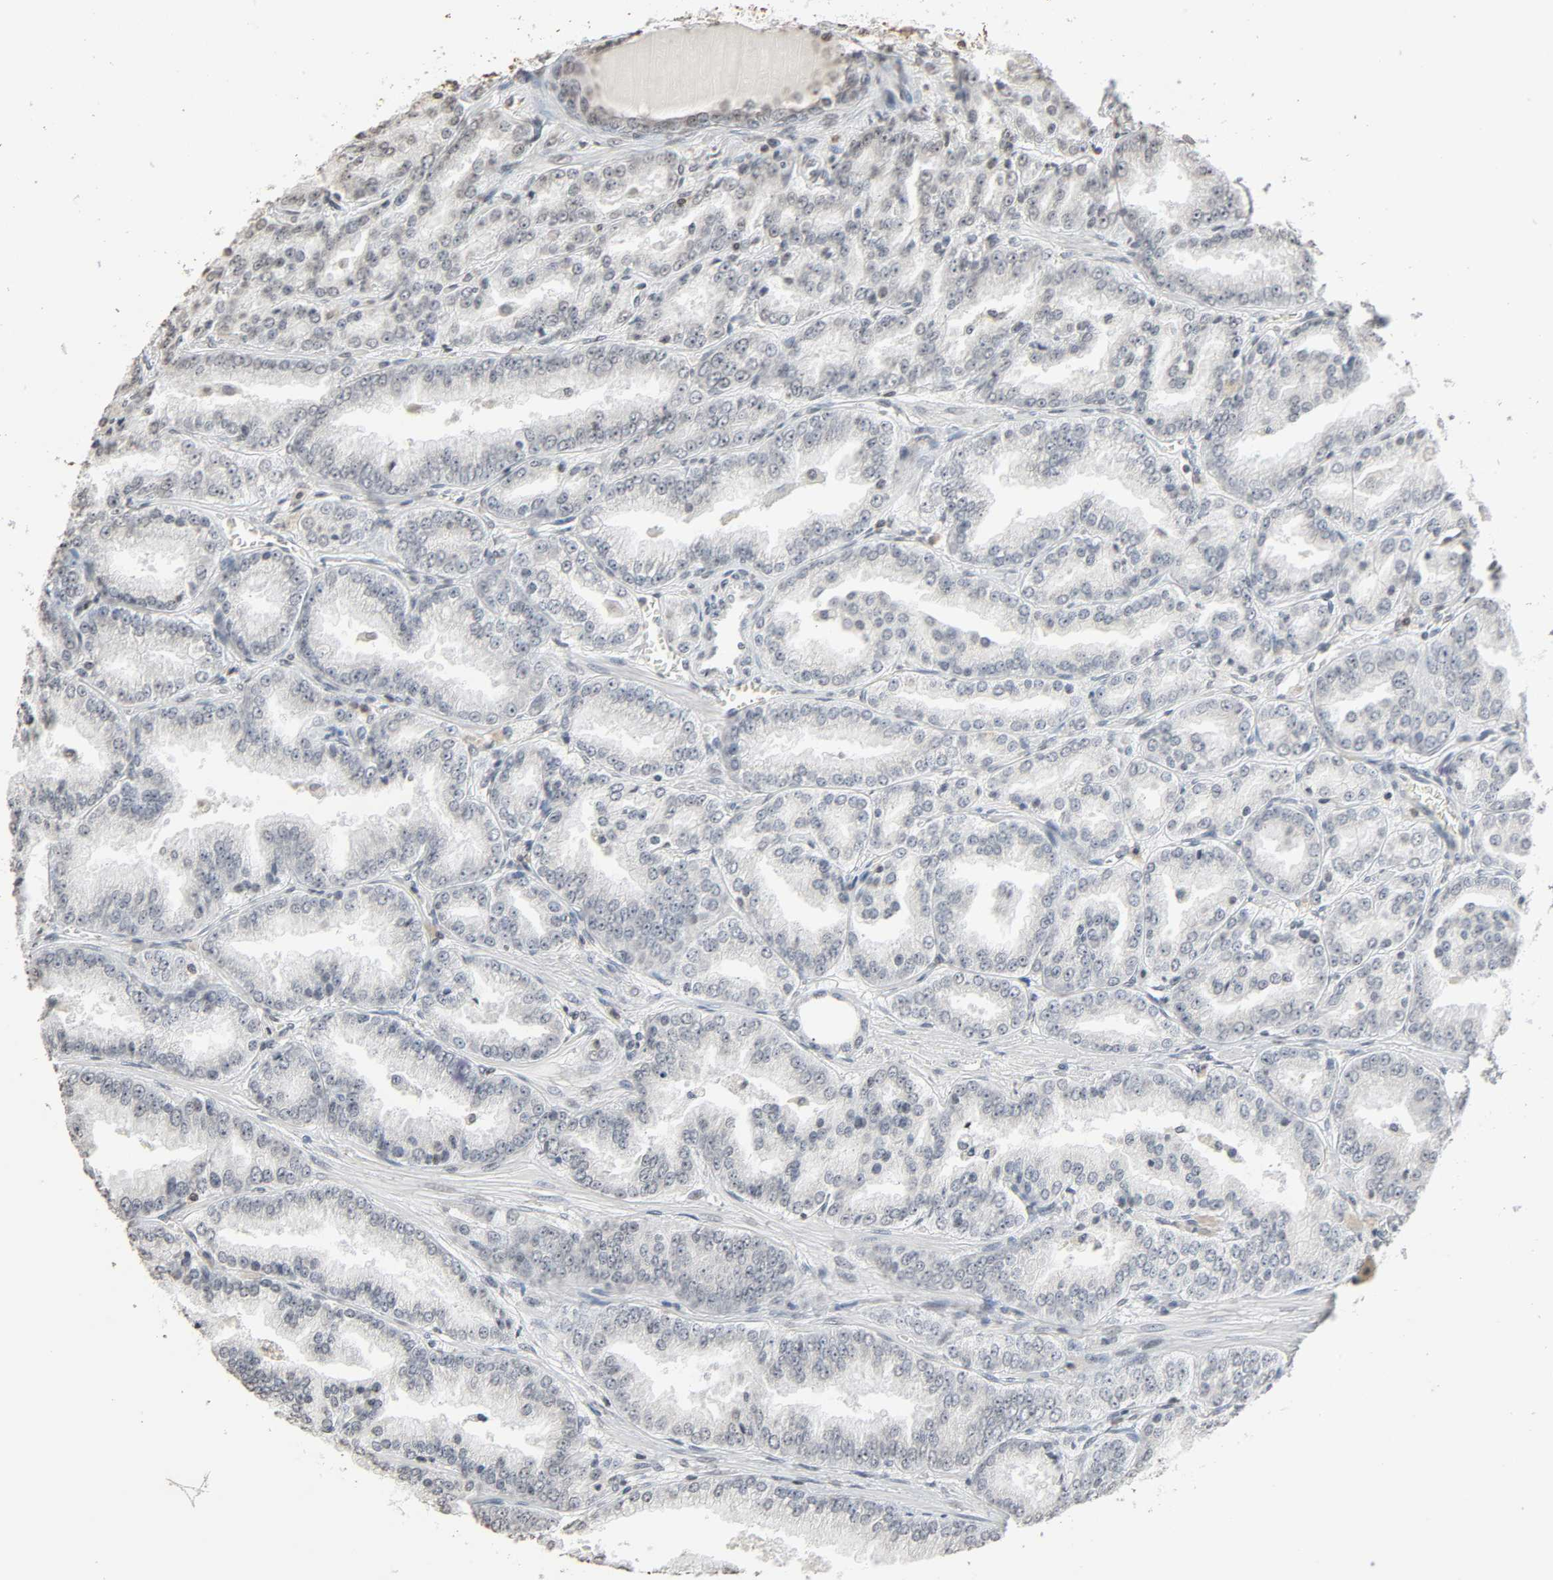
{"staining": {"intensity": "negative", "quantity": "none", "location": "none"}, "tissue": "prostate cancer", "cell_type": "Tumor cells", "image_type": "cancer", "snomed": [{"axis": "morphology", "description": "Adenocarcinoma, High grade"}, {"axis": "topography", "description": "Prostate"}], "caption": "Tumor cells are negative for brown protein staining in prostate cancer (high-grade adenocarcinoma).", "gene": "STK4", "patient": {"sex": "male", "age": 61}}